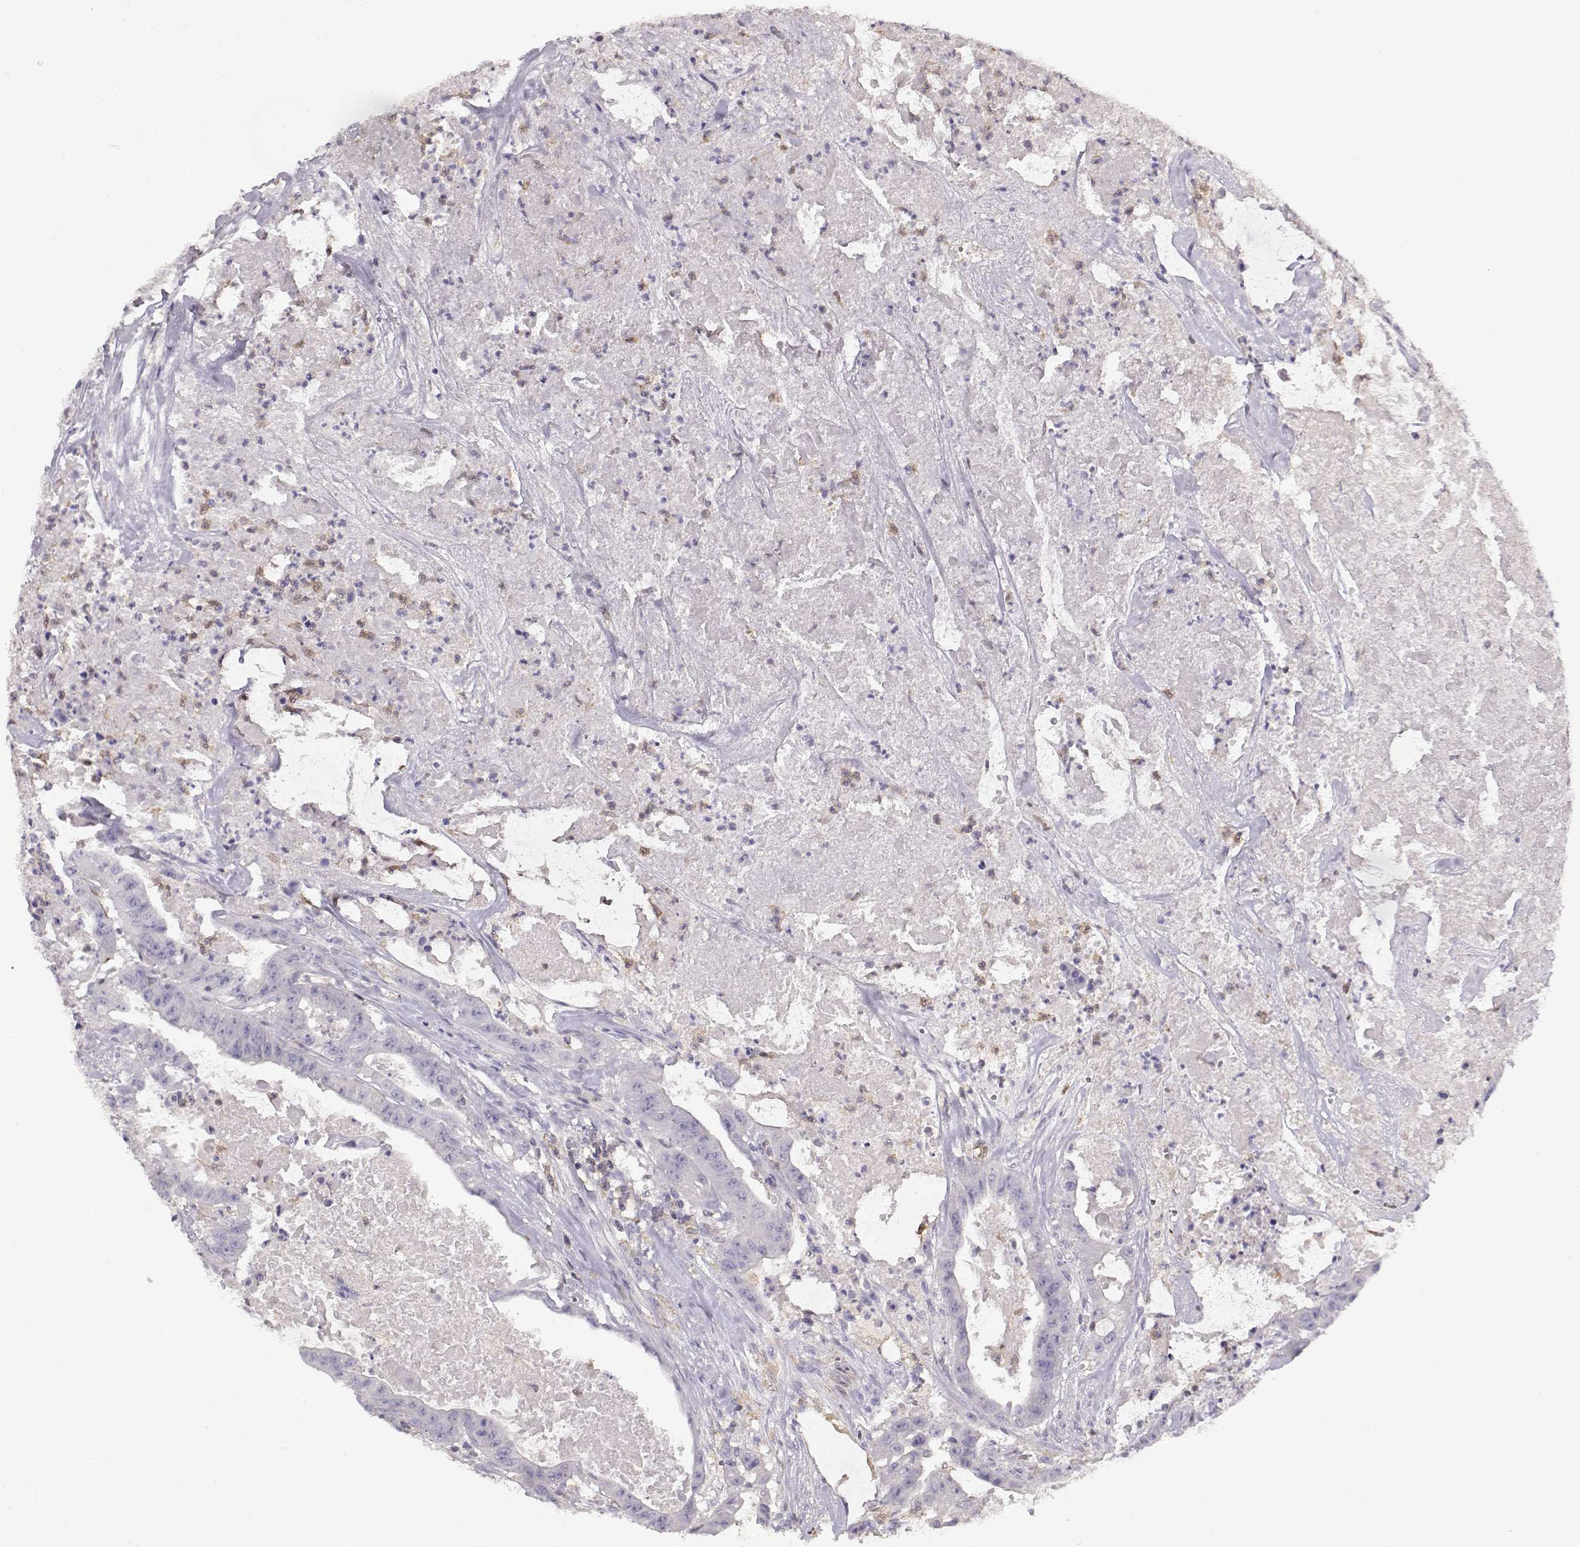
{"staining": {"intensity": "negative", "quantity": "none", "location": "none"}, "tissue": "colorectal cancer", "cell_type": "Tumor cells", "image_type": "cancer", "snomed": [{"axis": "morphology", "description": "Adenocarcinoma, NOS"}, {"axis": "topography", "description": "Colon"}], "caption": "Immunohistochemical staining of human colorectal adenocarcinoma exhibits no significant staining in tumor cells. The staining was performed using DAB to visualize the protein expression in brown, while the nuclei were stained in blue with hematoxylin (Magnification: 20x).", "gene": "VAV1", "patient": {"sex": "male", "age": 33}}